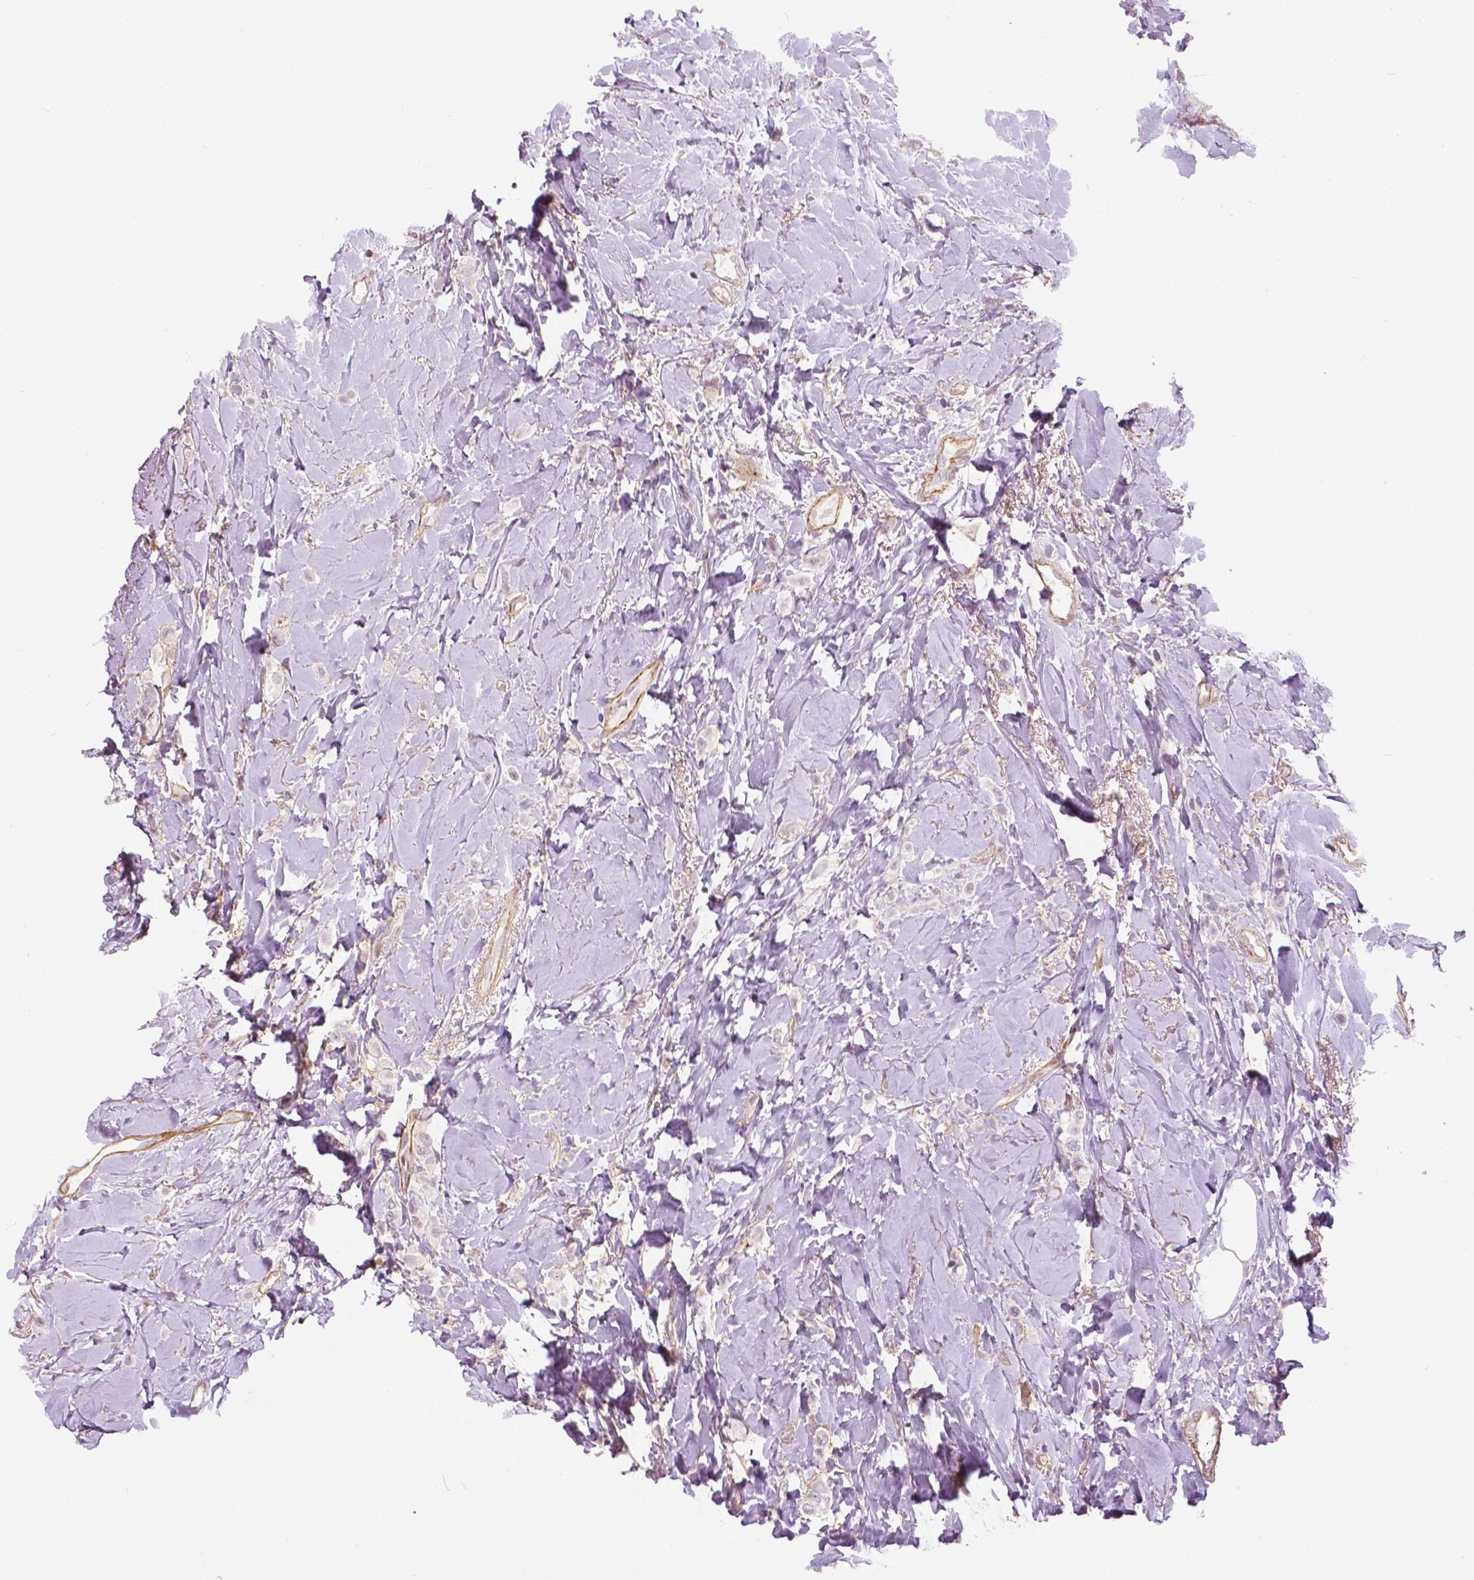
{"staining": {"intensity": "negative", "quantity": "none", "location": "none"}, "tissue": "breast cancer", "cell_type": "Tumor cells", "image_type": "cancer", "snomed": [{"axis": "morphology", "description": "Lobular carcinoma"}, {"axis": "topography", "description": "Breast"}], "caption": "Immunohistochemical staining of human lobular carcinoma (breast) demonstrates no significant staining in tumor cells. Nuclei are stained in blue.", "gene": "FLT1", "patient": {"sex": "female", "age": 66}}